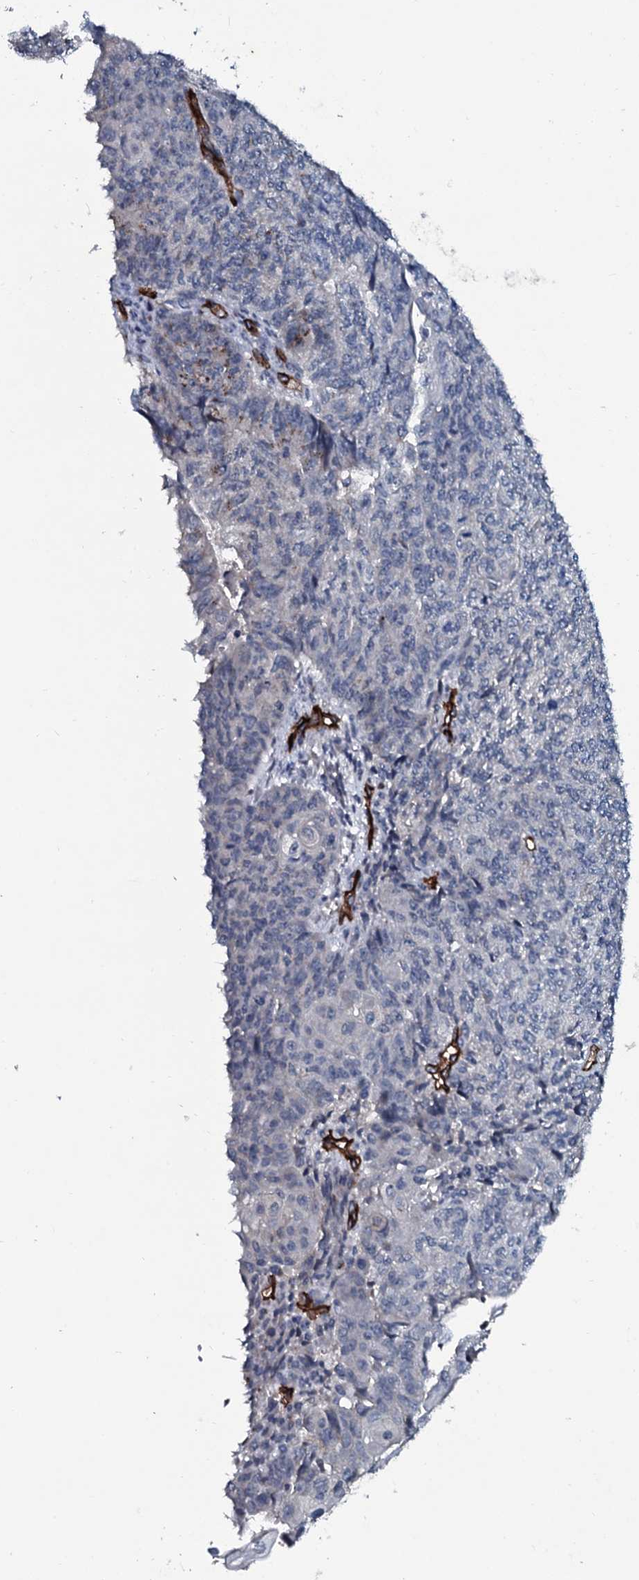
{"staining": {"intensity": "weak", "quantity": "<25%", "location": "cytoplasmic/membranous"}, "tissue": "endometrial cancer", "cell_type": "Tumor cells", "image_type": "cancer", "snomed": [{"axis": "morphology", "description": "Adenocarcinoma, NOS"}, {"axis": "topography", "description": "Endometrium"}], "caption": "The immunohistochemistry (IHC) micrograph has no significant positivity in tumor cells of adenocarcinoma (endometrial) tissue.", "gene": "CLEC14A", "patient": {"sex": "female", "age": 32}}